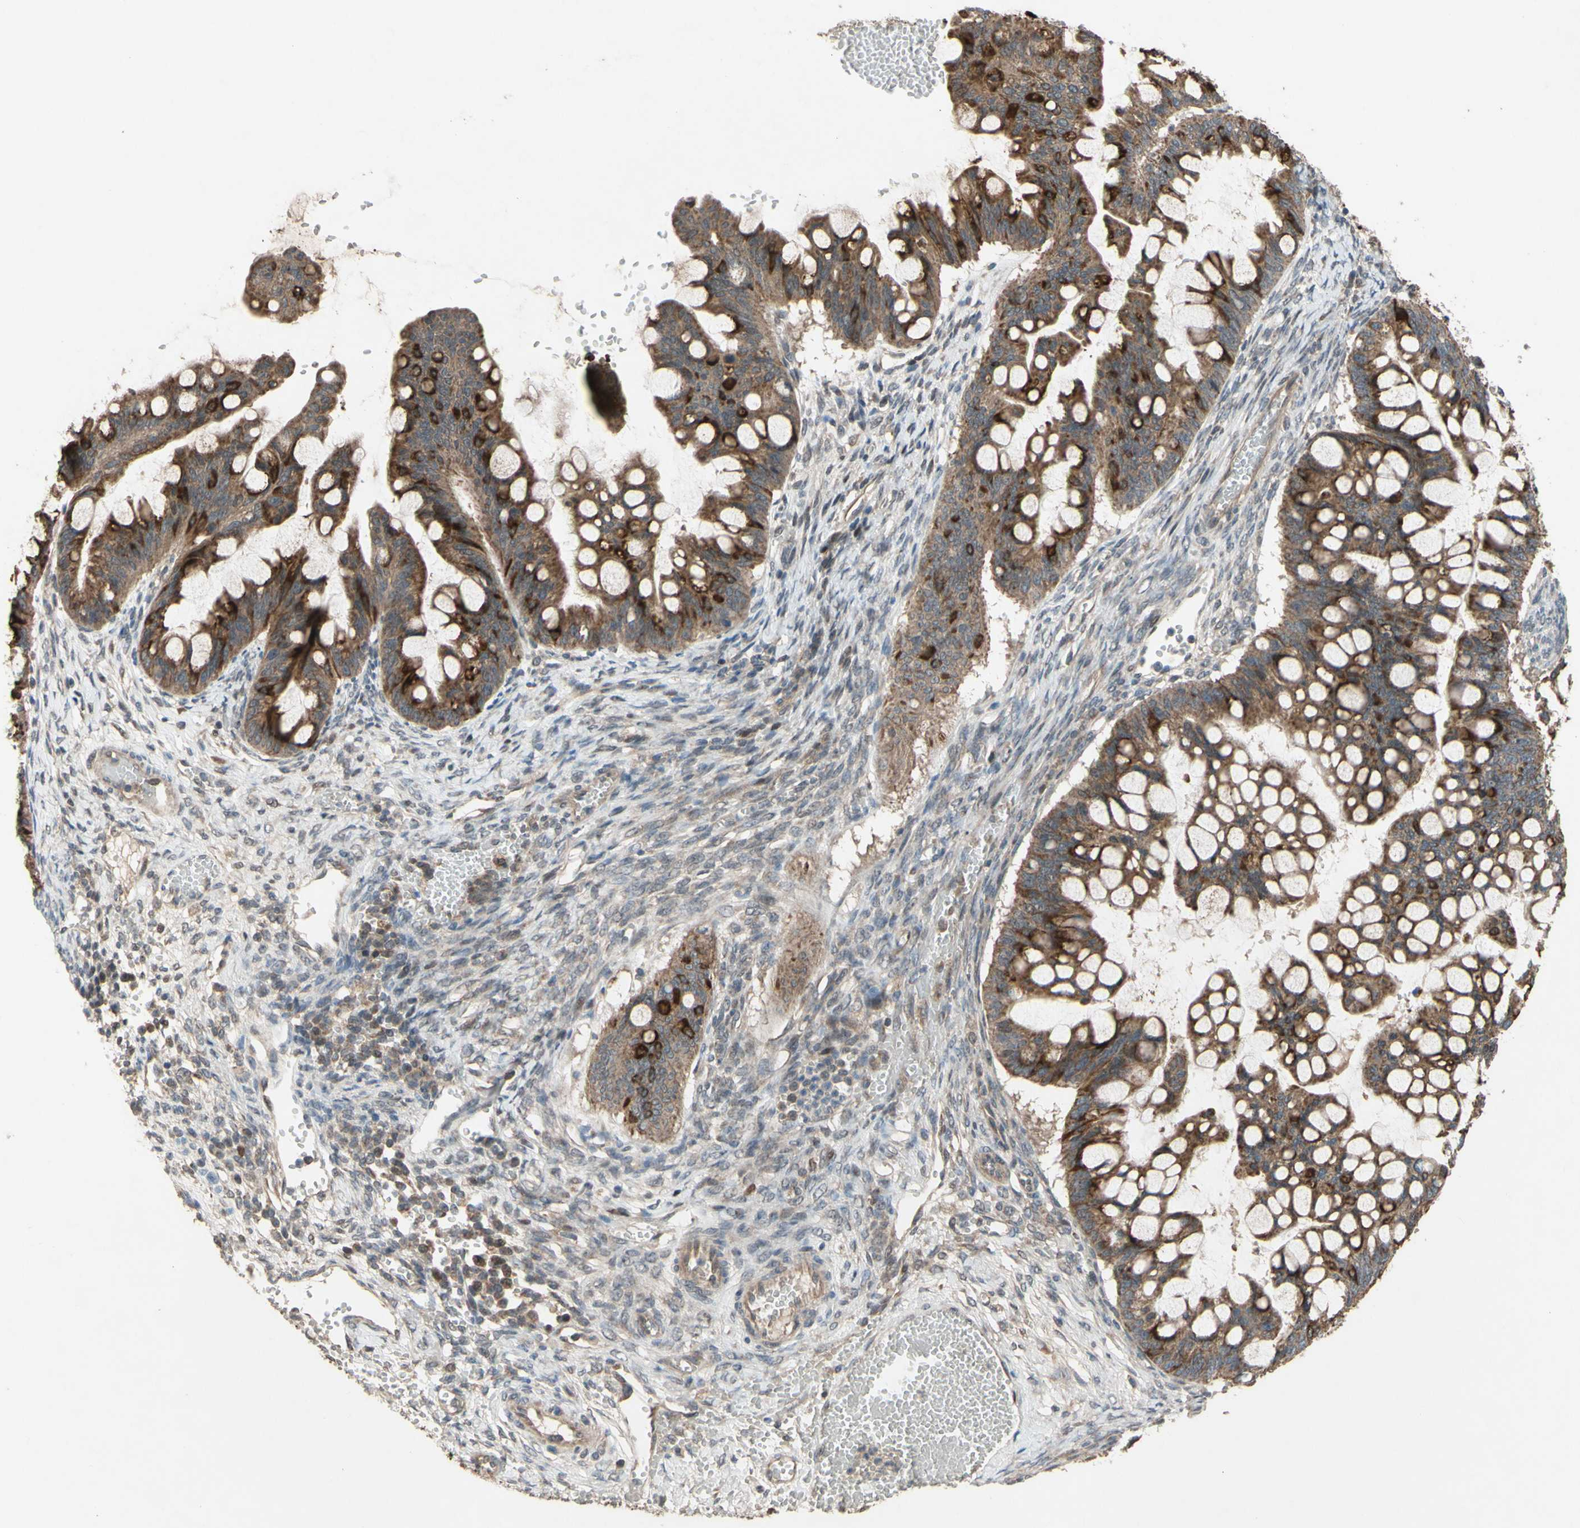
{"staining": {"intensity": "moderate", "quantity": ">75%", "location": "cytoplasmic/membranous"}, "tissue": "ovarian cancer", "cell_type": "Tumor cells", "image_type": "cancer", "snomed": [{"axis": "morphology", "description": "Cystadenocarcinoma, mucinous, NOS"}, {"axis": "topography", "description": "Ovary"}], "caption": "Moderate cytoplasmic/membranous staining for a protein is identified in approximately >75% of tumor cells of ovarian mucinous cystadenocarcinoma using immunohistochemistry (IHC).", "gene": "CD164", "patient": {"sex": "female", "age": 73}}